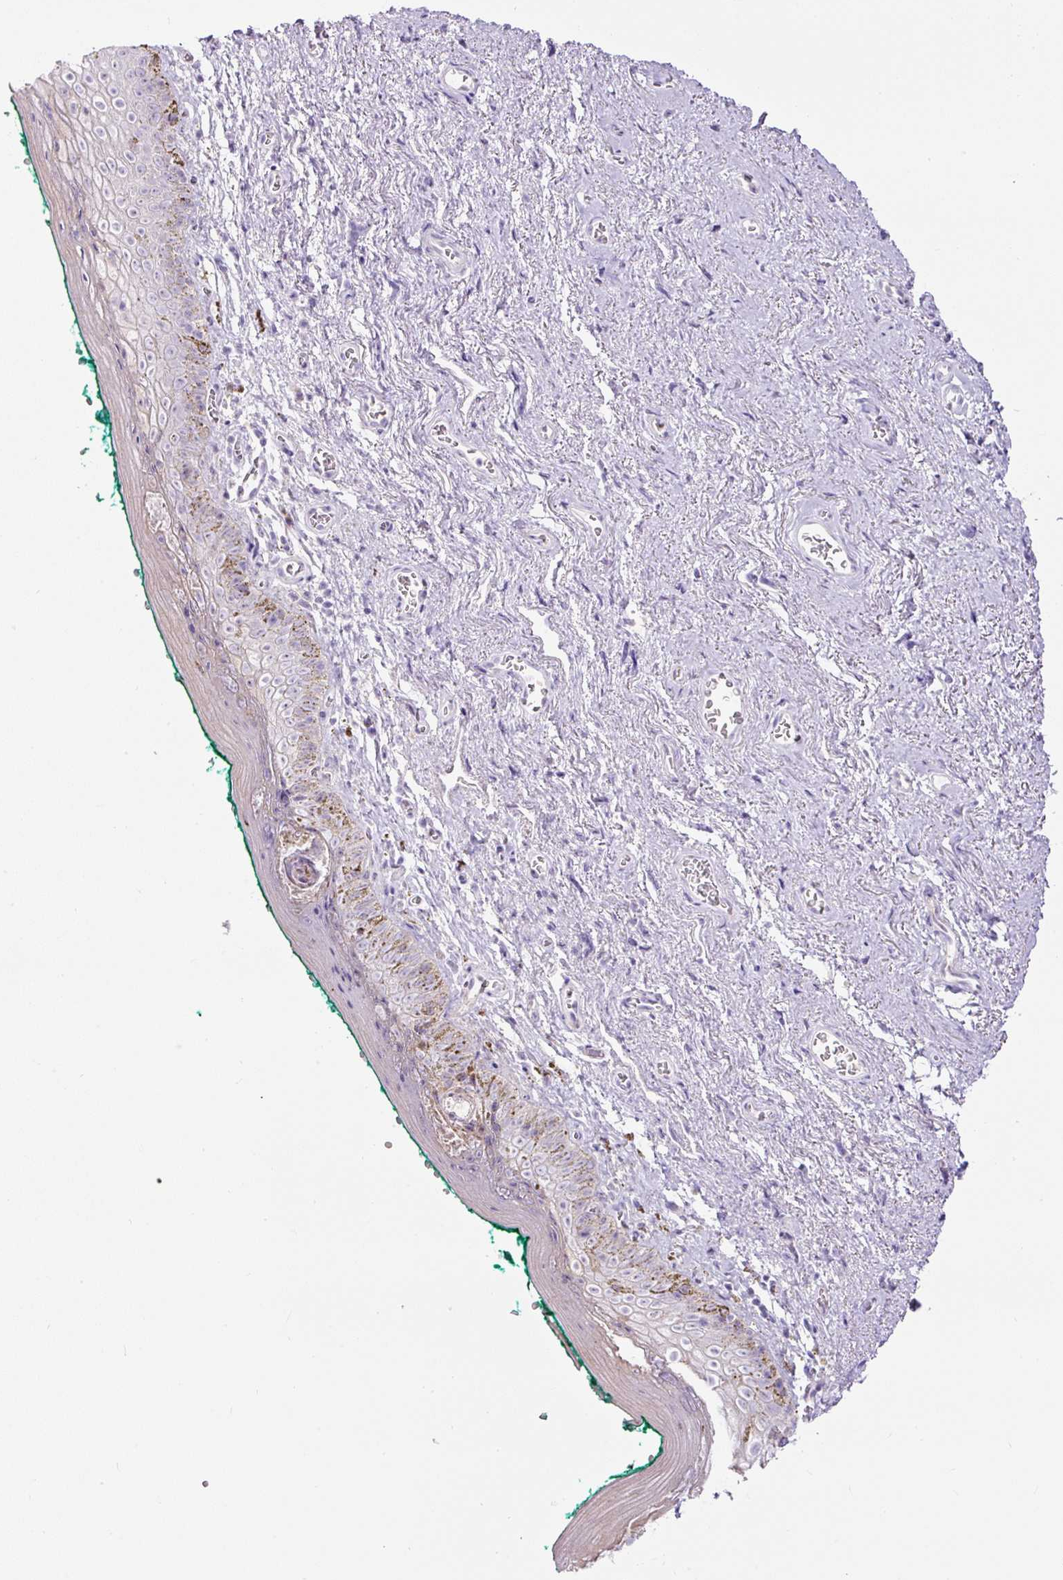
{"staining": {"intensity": "negative", "quantity": "none", "location": "none"}, "tissue": "vagina", "cell_type": "Squamous epithelial cells", "image_type": "normal", "snomed": [{"axis": "morphology", "description": "Normal tissue, NOS"}, {"axis": "topography", "description": "Vulva"}, {"axis": "topography", "description": "Vagina"}, {"axis": "topography", "description": "Peripheral nerve tissue"}], "caption": "A histopathology image of human vagina is negative for staining in squamous epithelial cells. Nuclei are stained in blue.", "gene": "ZNF596", "patient": {"sex": "female", "age": 66}}